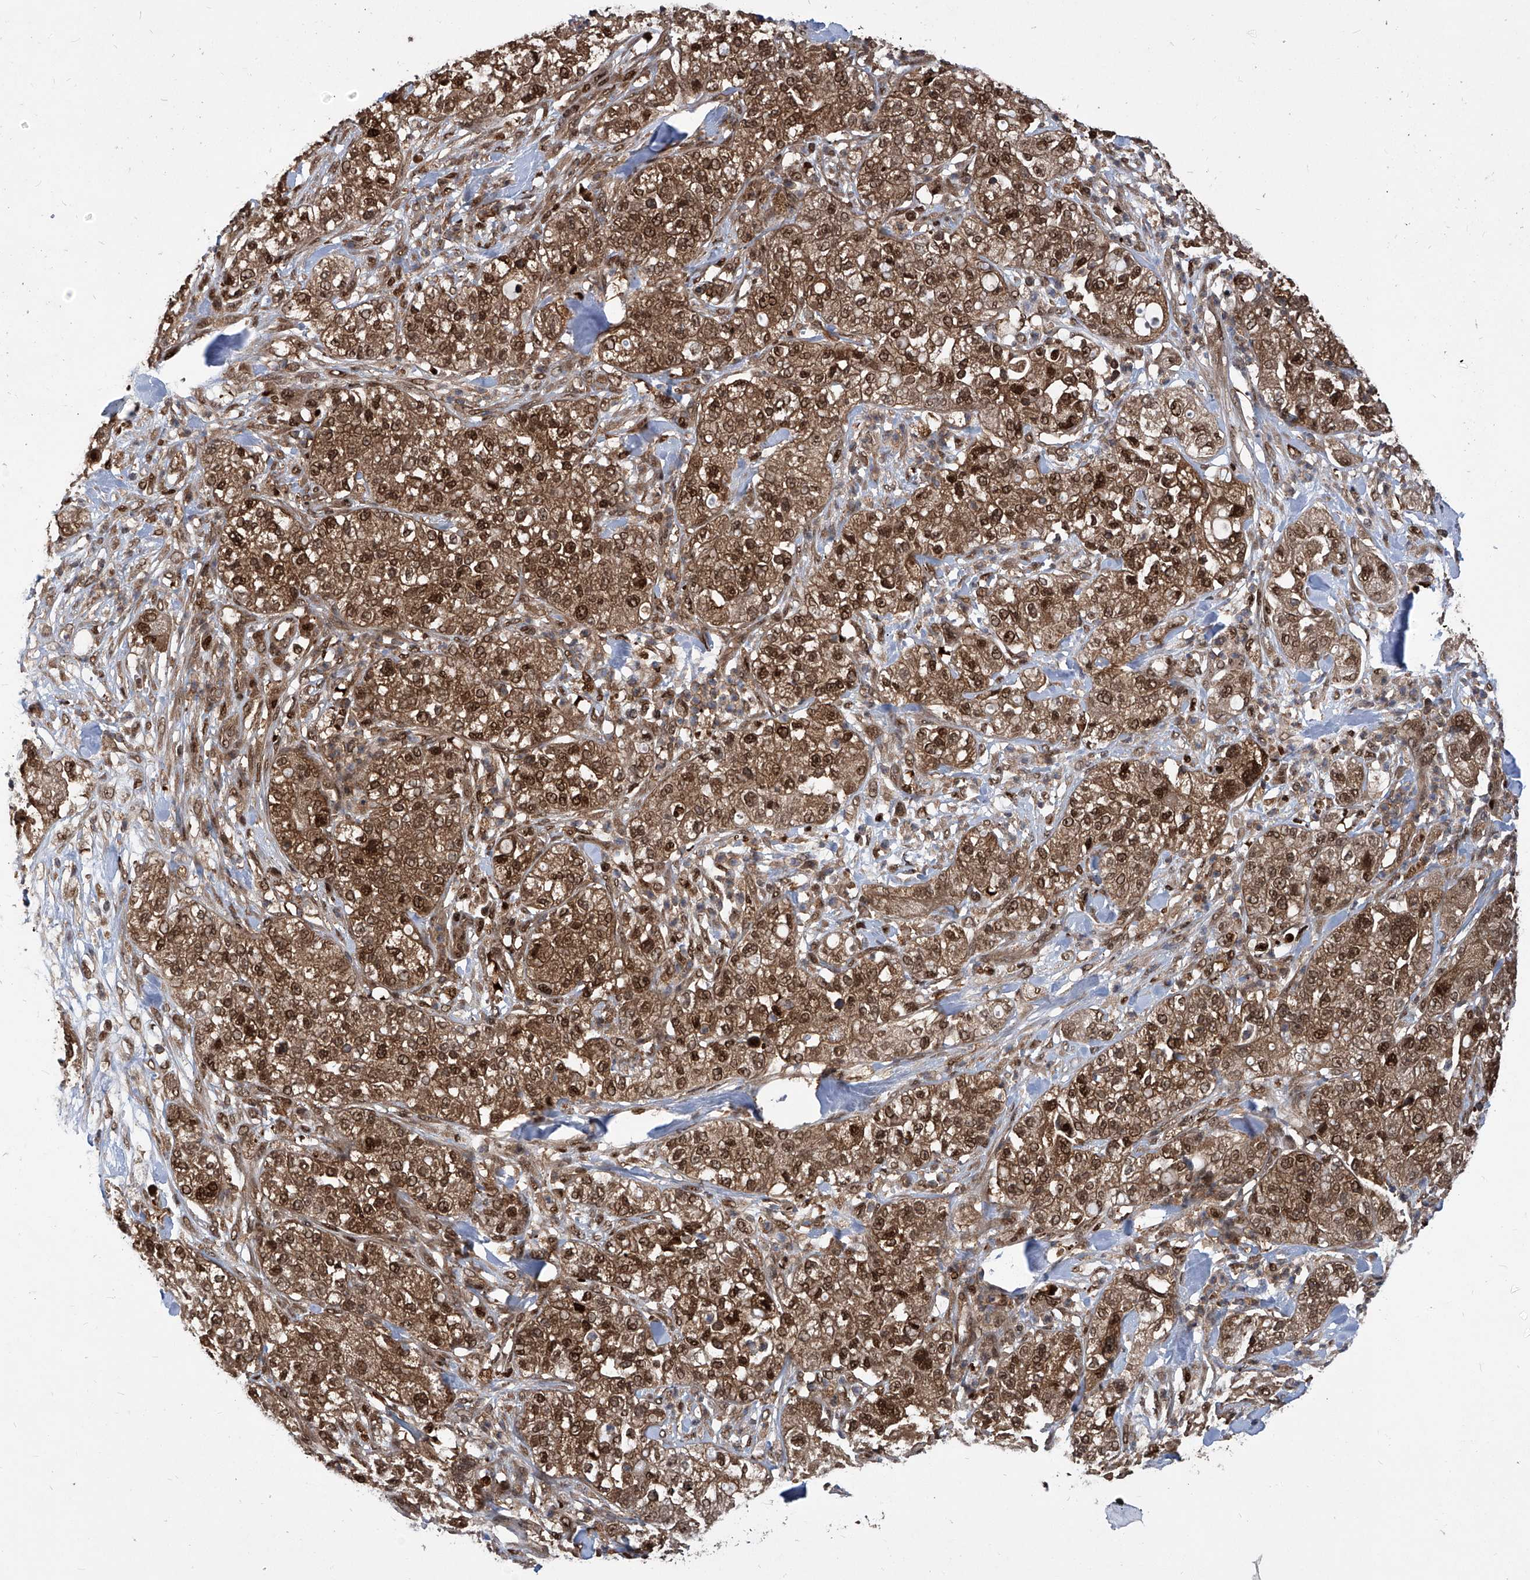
{"staining": {"intensity": "strong", "quantity": ">75%", "location": "cytoplasmic/membranous,nuclear"}, "tissue": "pancreatic cancer", "cell_type": "Tumor cells", "image_type": "cancer", "snomed": [{"axis": "morphology", "description": "Adenocarcinoma, NOS"}, {"axis": "topography", "description": "Pancreas"}], "caption": "Brown immunohistochemical staining in human adenocarcinoma (pancreatic) exhibits strong cytoplasmic/membranous and nuclear positivity in about >75% of tumor cells. (Stains: DAB in brown, nuclei in blue, Microscopy: brightfield microscopy at high magnification).", "gene": "PSMB1", "patient": {"sex": "female", "age": 78}}